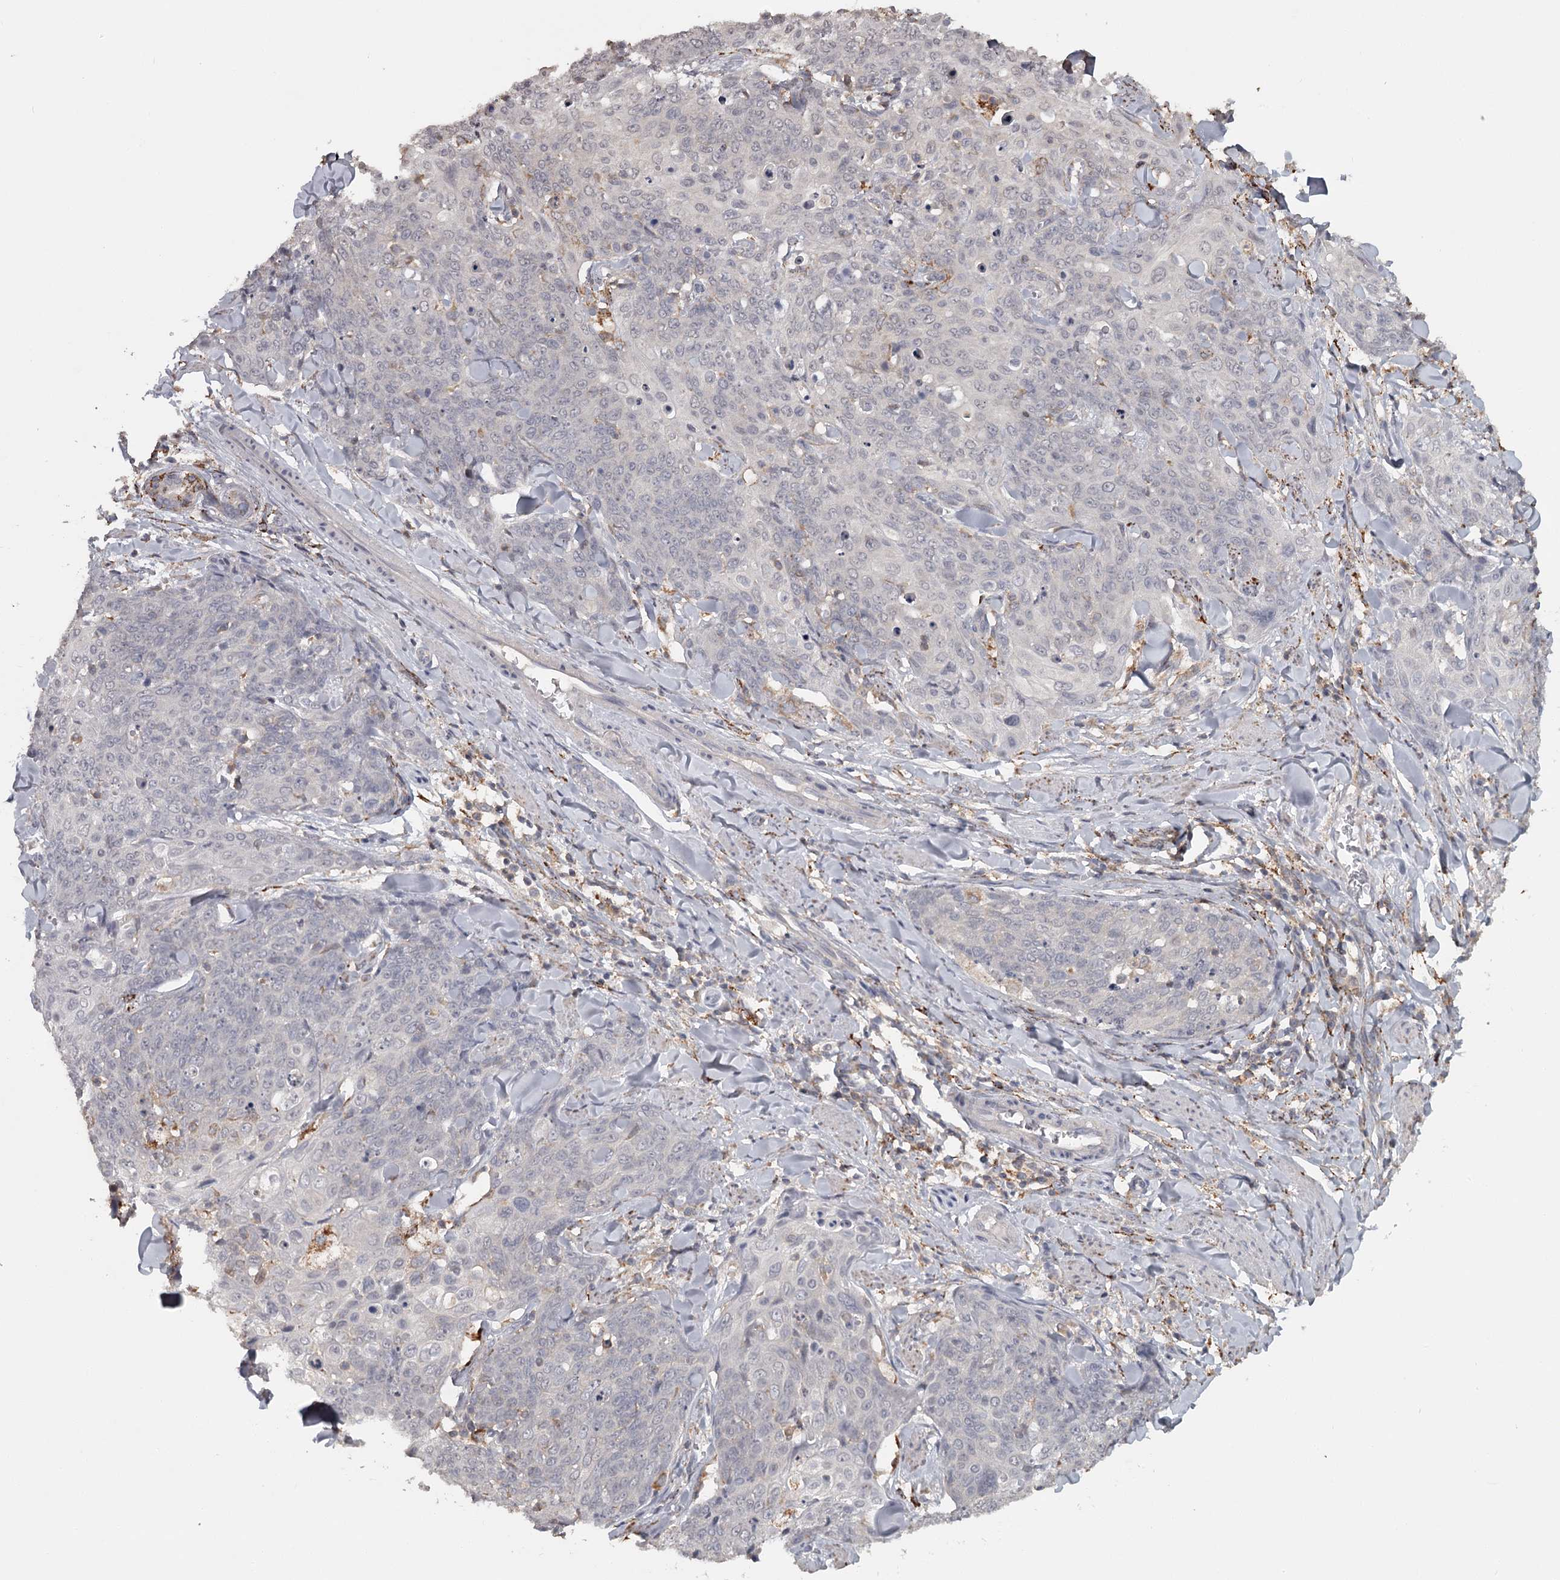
{"staining": {"intensity": "negative", "quantity": "none", "location": "none"}, "tissue": "skin cancer", "cell_type": "Tumor cells", "image_type": "cancer", "snomed": [{"axis": "morphology", "description": "Squamous cell carcinoma, NOS"}, {"axis": "topography", "description": "Skin"}, {"axis": "topography", "description": "Vulva"}], "caption": "IHC image of neoplastic tissue: human skin cancer (squamous cell carcinoma) stained with DAB shows no significant protein expression in tumor cells.", "gene": "FAXC", "patient": {"sex": "female", "age": 85}}